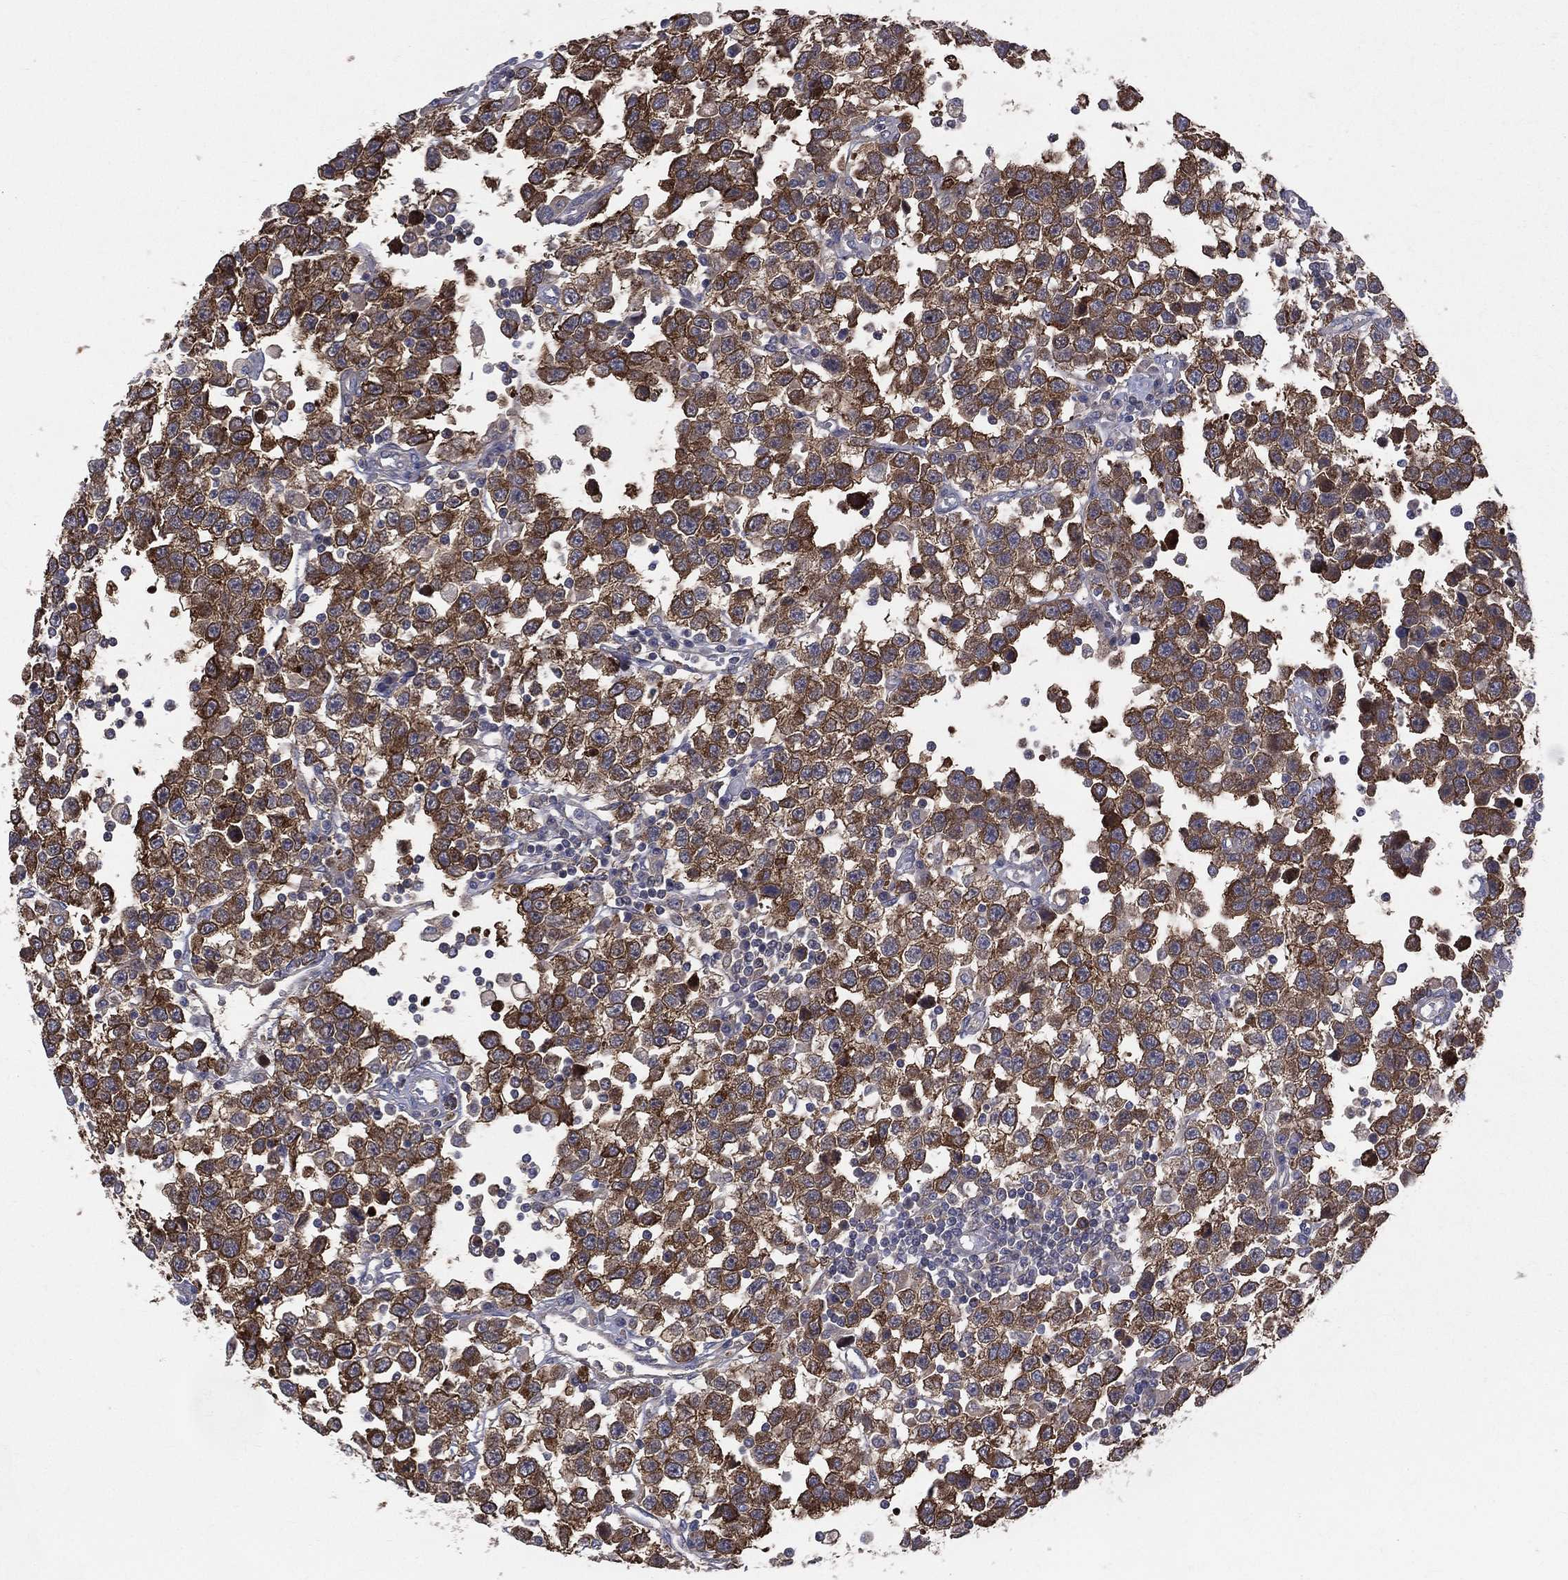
{"staining": {"intensity": "strong", "quantity": ">75%", "location": "cytoplasmic/membranous"}, "tissue": "testis cancer", "cell_type": "Tumor cells", "image_type": "cancer", "snomed": [{"axis": "morphology", "description": "Seminoma, NOS"}, {"axis": "topography", "description": "Testis"}], "caption": "IHC image of neoplastic tissue: human testis cancer (seminoma) stained using immunohistochemistry (IHC) shows high levels of strong protein expression localized specifically in the cytoplasmic/membranous of tumor cells, appearing as a cytoplasmic/membranous brown color.", "gene": "POMZP3", "patient": {"sex": "male", "age": 34}}